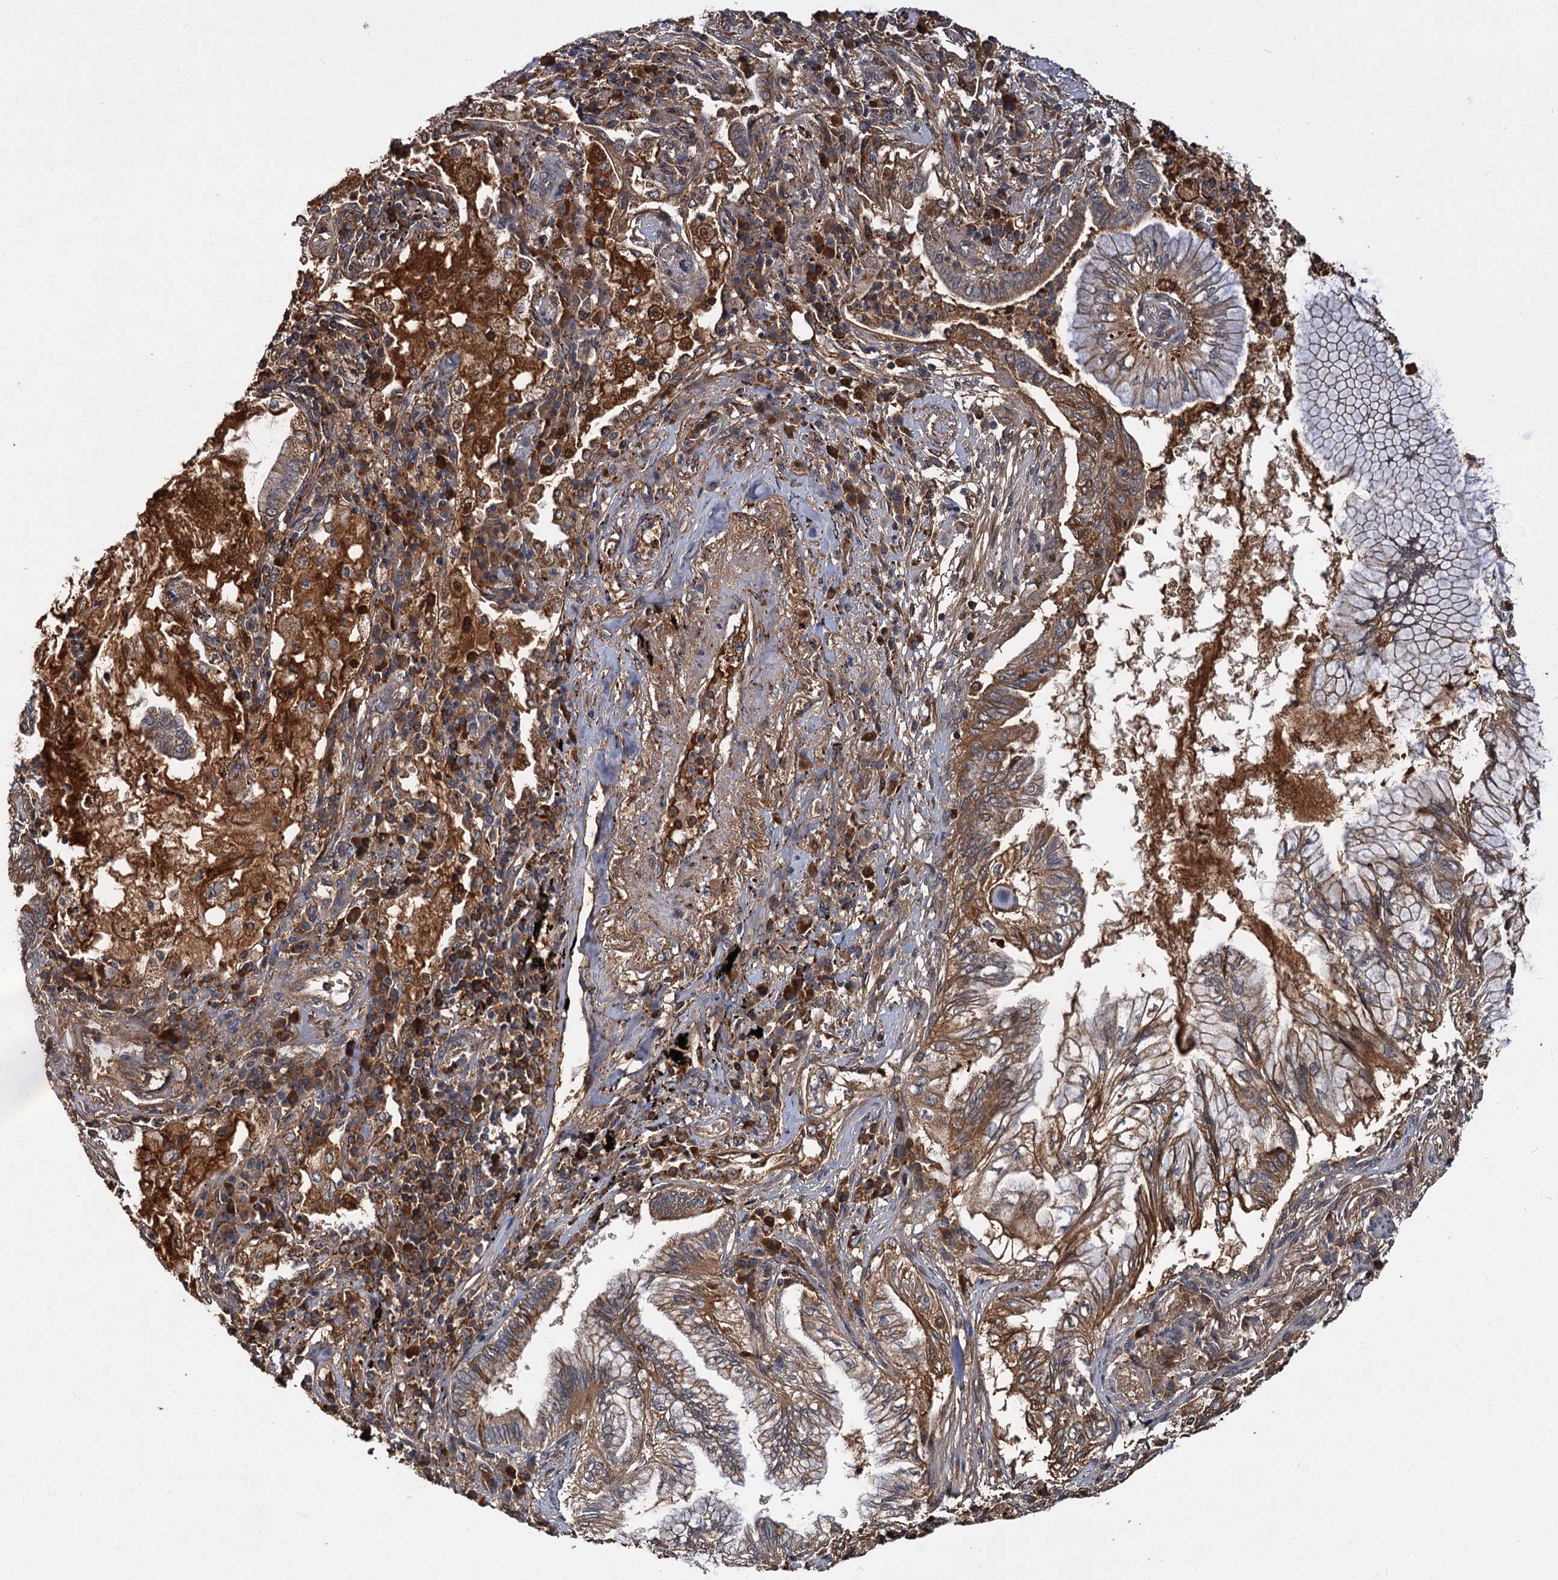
{"staining": {"intensity": "moderate", "quantity": ">75%", "location": "cytoplasmic/membranous"}, "tissue": "bronchus", "cell_type": "Respiratory epithelial cells", "image_type": "normal", "snomed": [{"axis": "morphology", "description": "Normal tissue, NOS"}, {"axis": "morphology", "description": "Adenocarcinoma, NOS"}, {"axis": "topography", "description": "Bronchus"}, {"axis": "topography", "description": "Lung"}], "caption": "DAB (3,3'-diaminobenzidine) immunohistochemical staining of unremarkable human bronchus demonstrates moderate cytoplasmic/membranous protein staining in about >75% of respiratory epithelial cells.", "gene": "MBD6", "patient": {"sex": "female", "age": 70}}